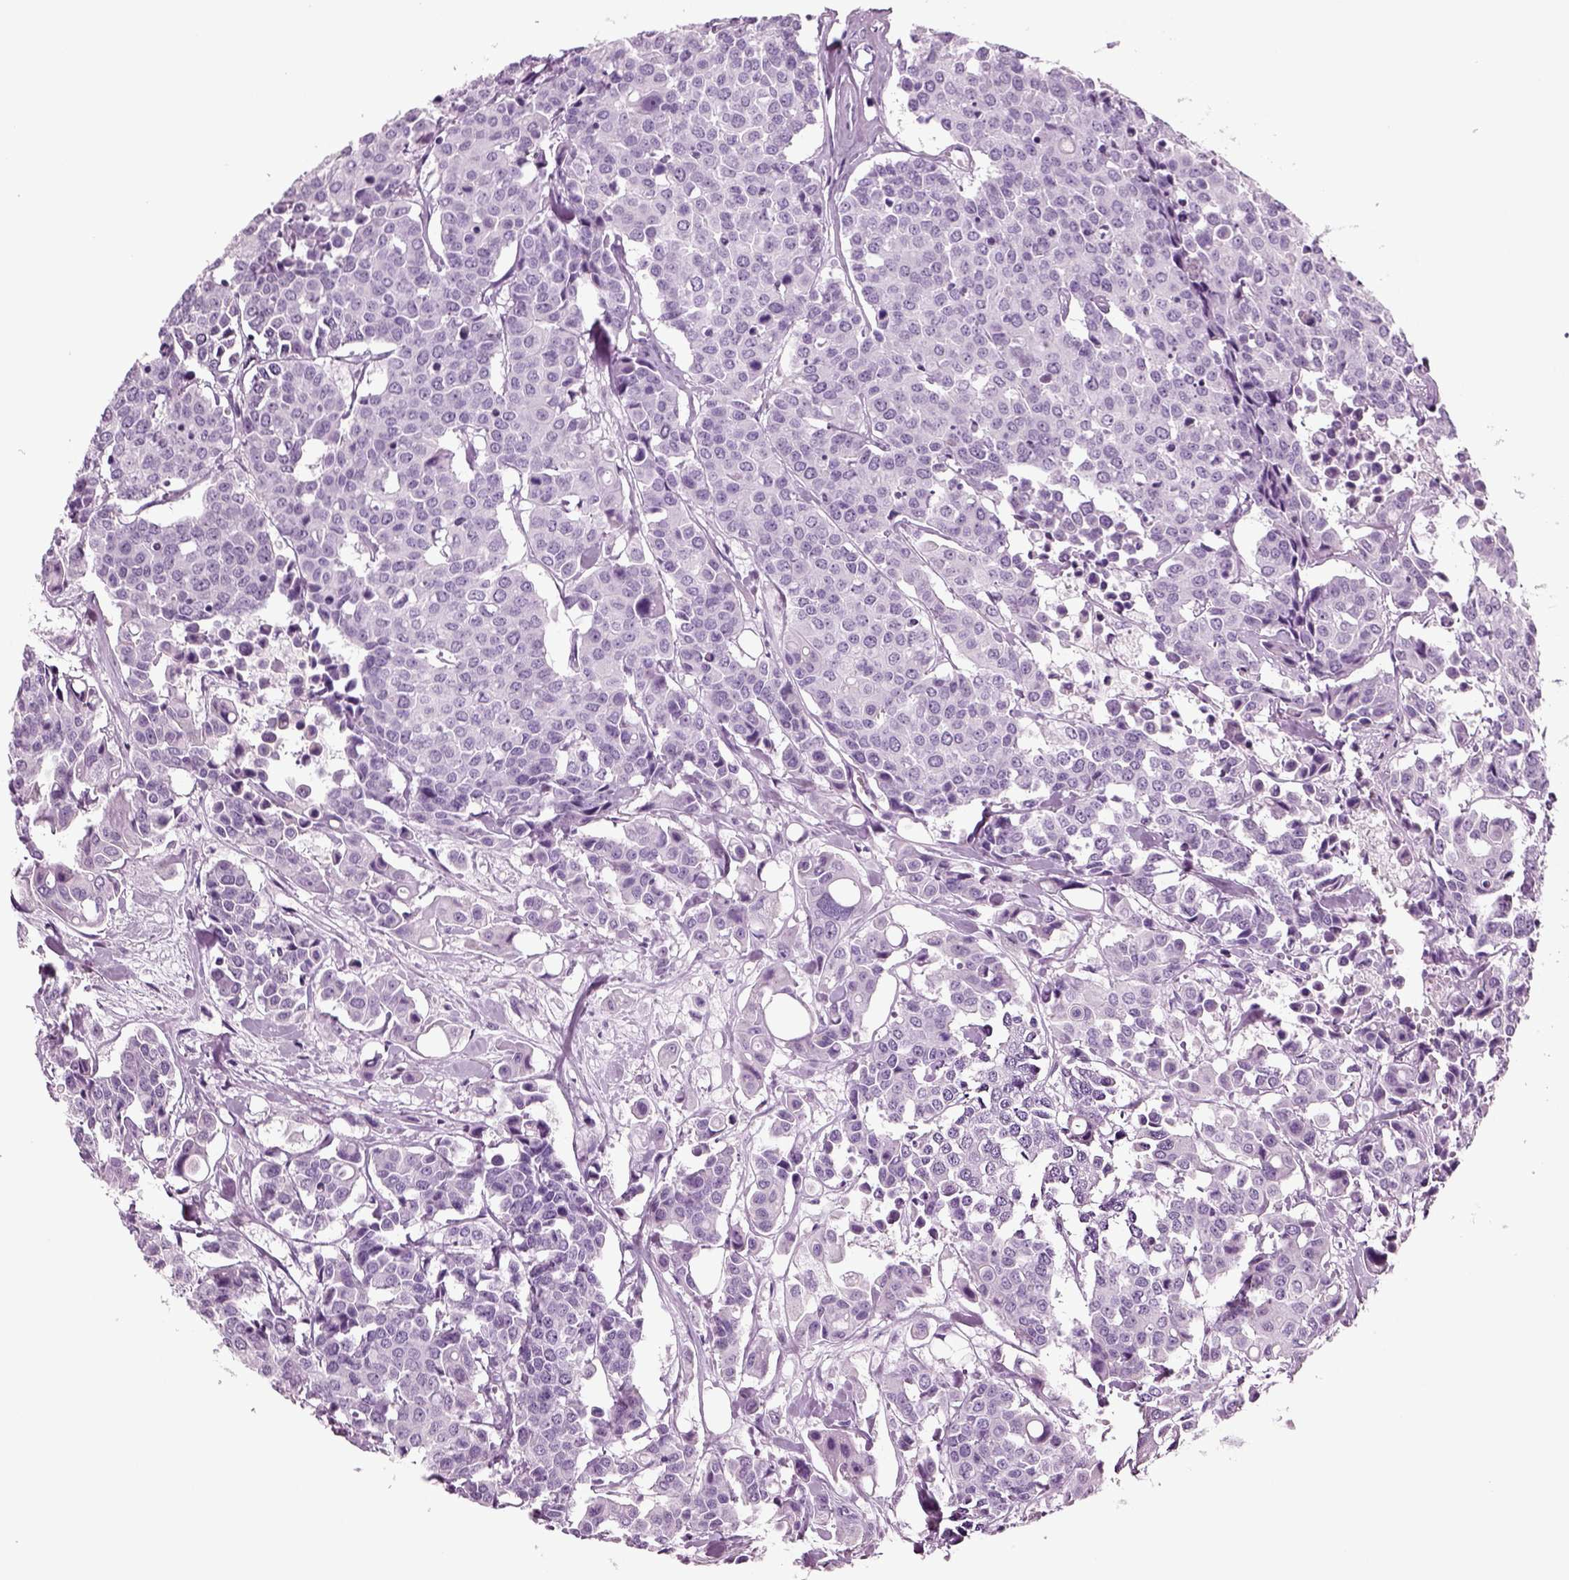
{"staining": {"intensity": "negative", "quantity": "none", "location": "none"}, "tissue": "carcinoid", "cell_type": "Tumor cells", "image_type": "cancer", "snomed": [{"axis": "morphology", "description": "Carcinoid, malignant, NOS"}, {"axis": "topography", "description": "Colon"}], "caption": "The photomicrograph exhibits no staining of tumor cells in malignant carcinoid. (DAB (3,3'-diaminobenzidine) immunohistochemistry visualized using brightfield microscopy, high magnification).", "gene": "CRABP1", "patient": {"sex": "male", "age": 81}}